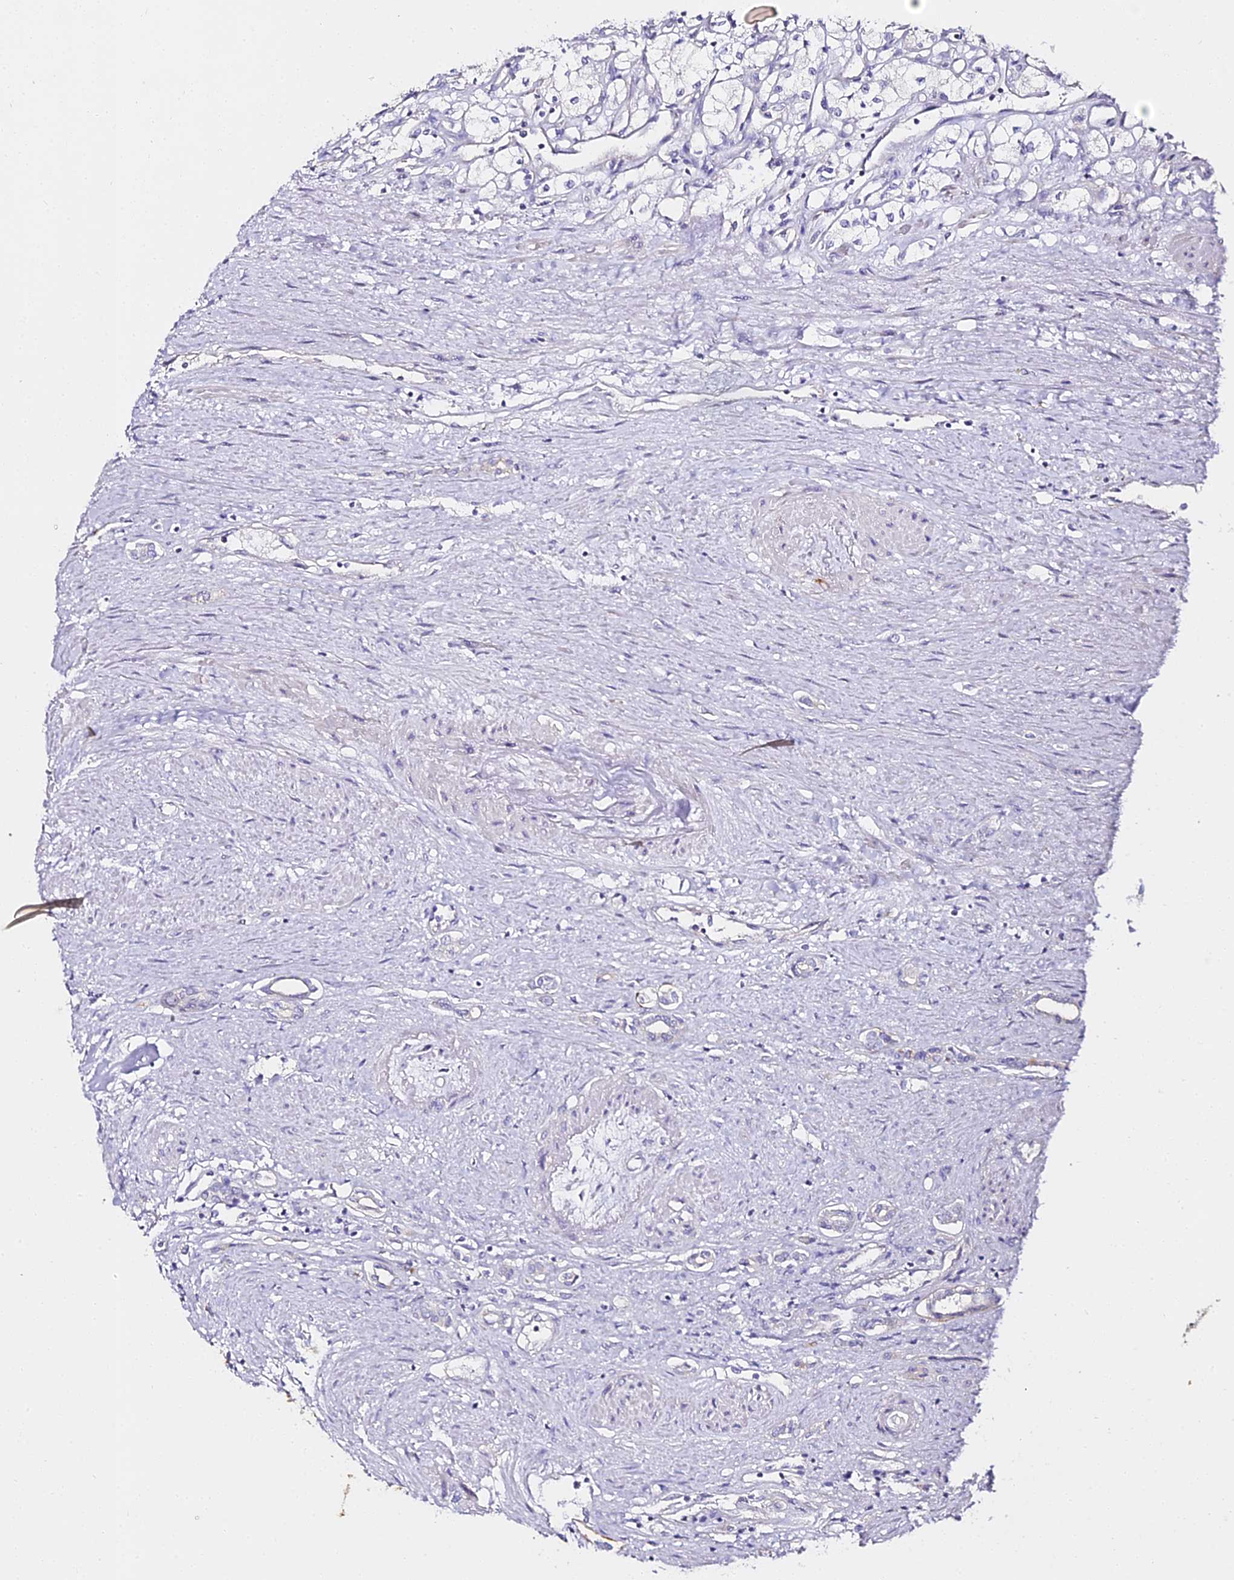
{"staining": {"intensity": "negative", "quantity": "none", "location": "none"}, "tissue": "renal cancer", "cell_type": "Tumor cells", "image_type": "cancer", "snomed": [{"axis": "morphology", "description": "Adenocarcinoma, NOS"}, {"axis": "topography", "description": "Kidney"}], "caption": "High power microscopy micrograph of an IHC photomicrograph of renal cancer, revealing no significant staining in tumor cells.", "gene": "ALPG", "patient": {"sex": "male", "age": 59}}